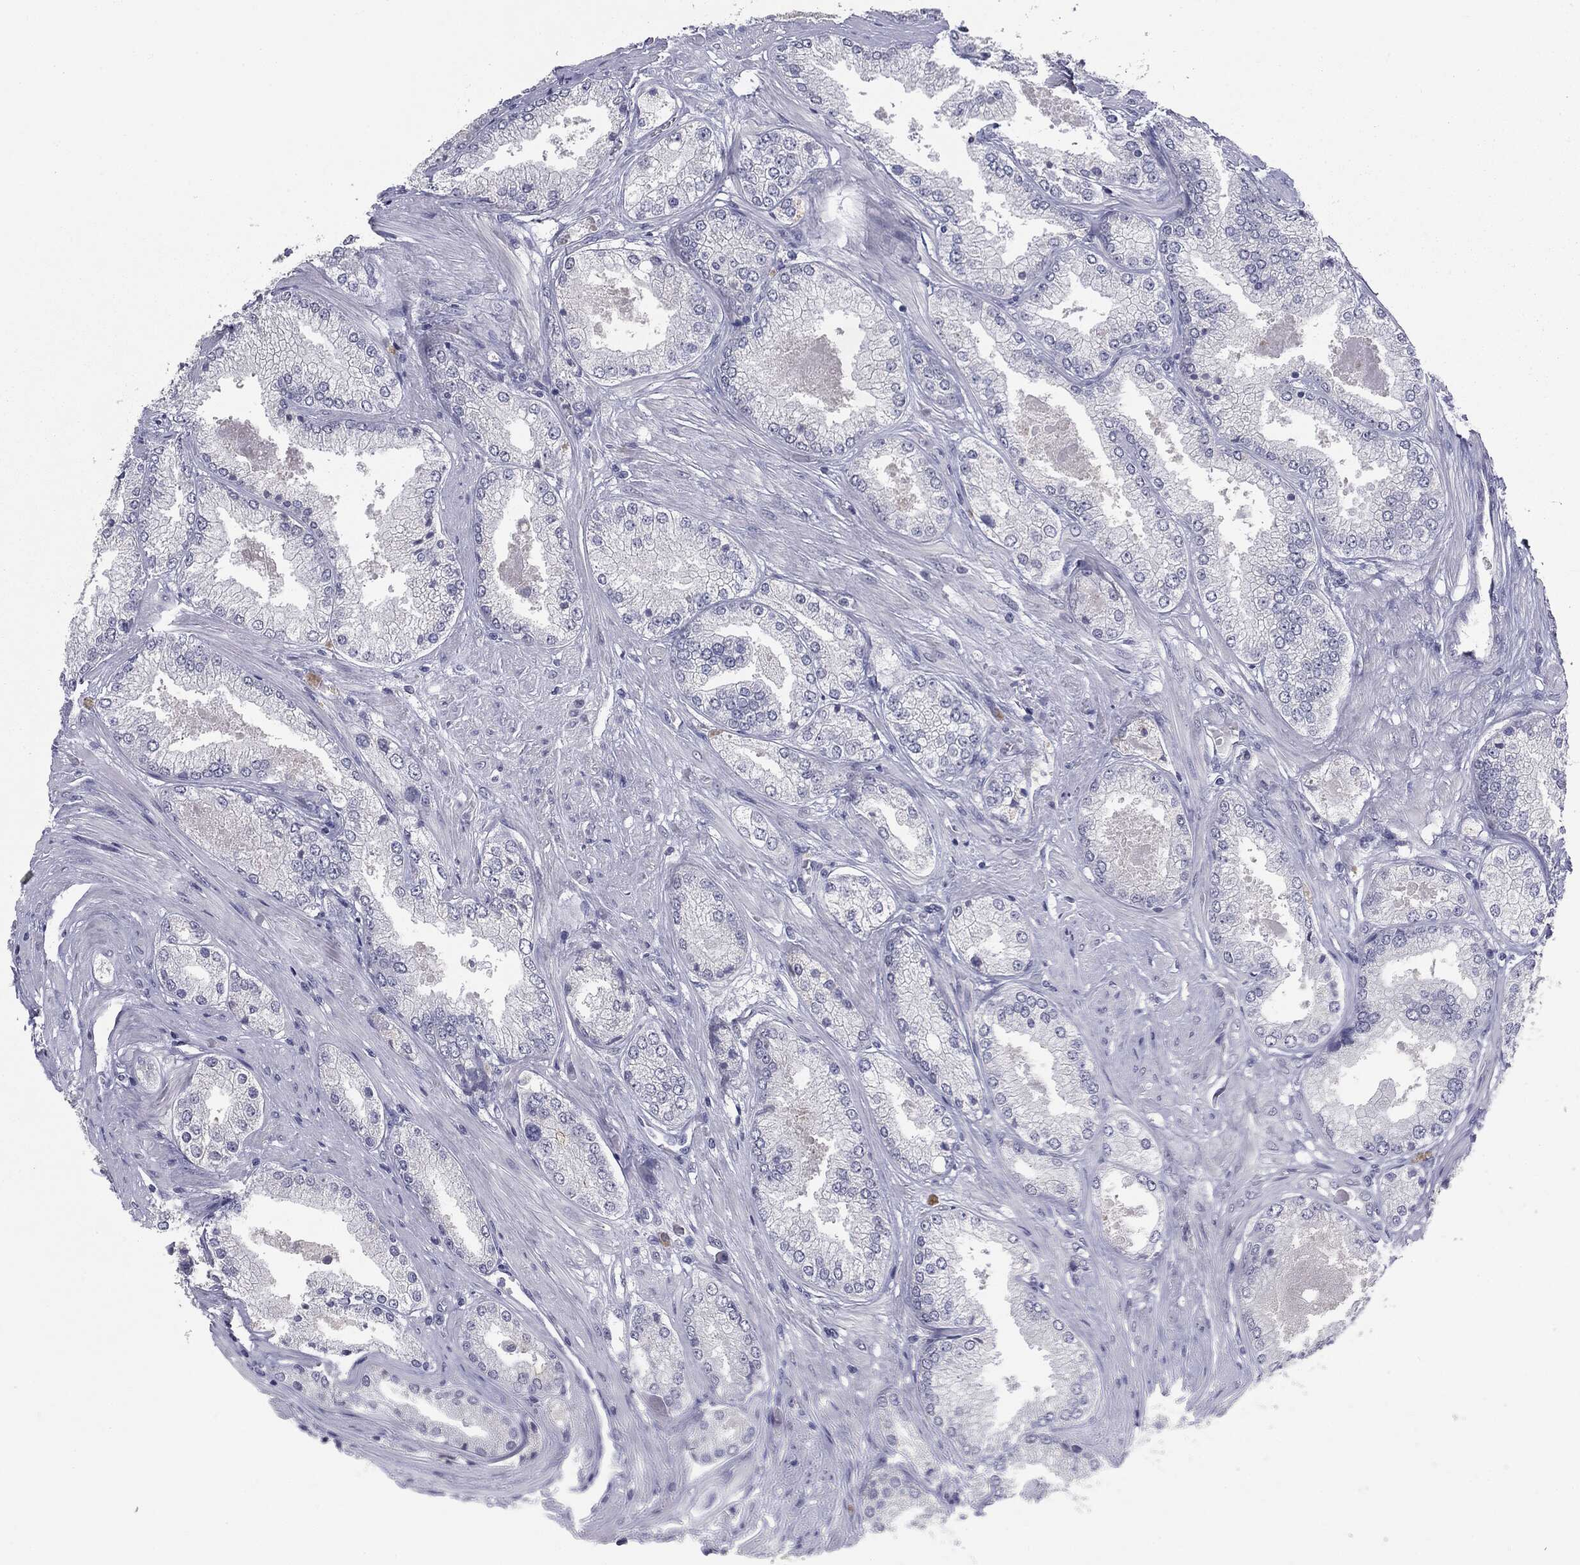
{"staining": {"intensity": "negative", "quantity": "none", "location": "none"}, "tissue": "prostate cancer", "cell_type": "Tumor cells", "image_type": "cancer", "snomed": [{"axis": "morphology", "description": "Adenocarcinoma, Low grade"}, {"axis": "topography", "description": "Prostate"}], "caption": "Immunohistochemical staining of prostate cancer demonstrates no significant staining in tumor cells.", "gene": "MUC1", "patient": {"sex": "male", "age": 68}}